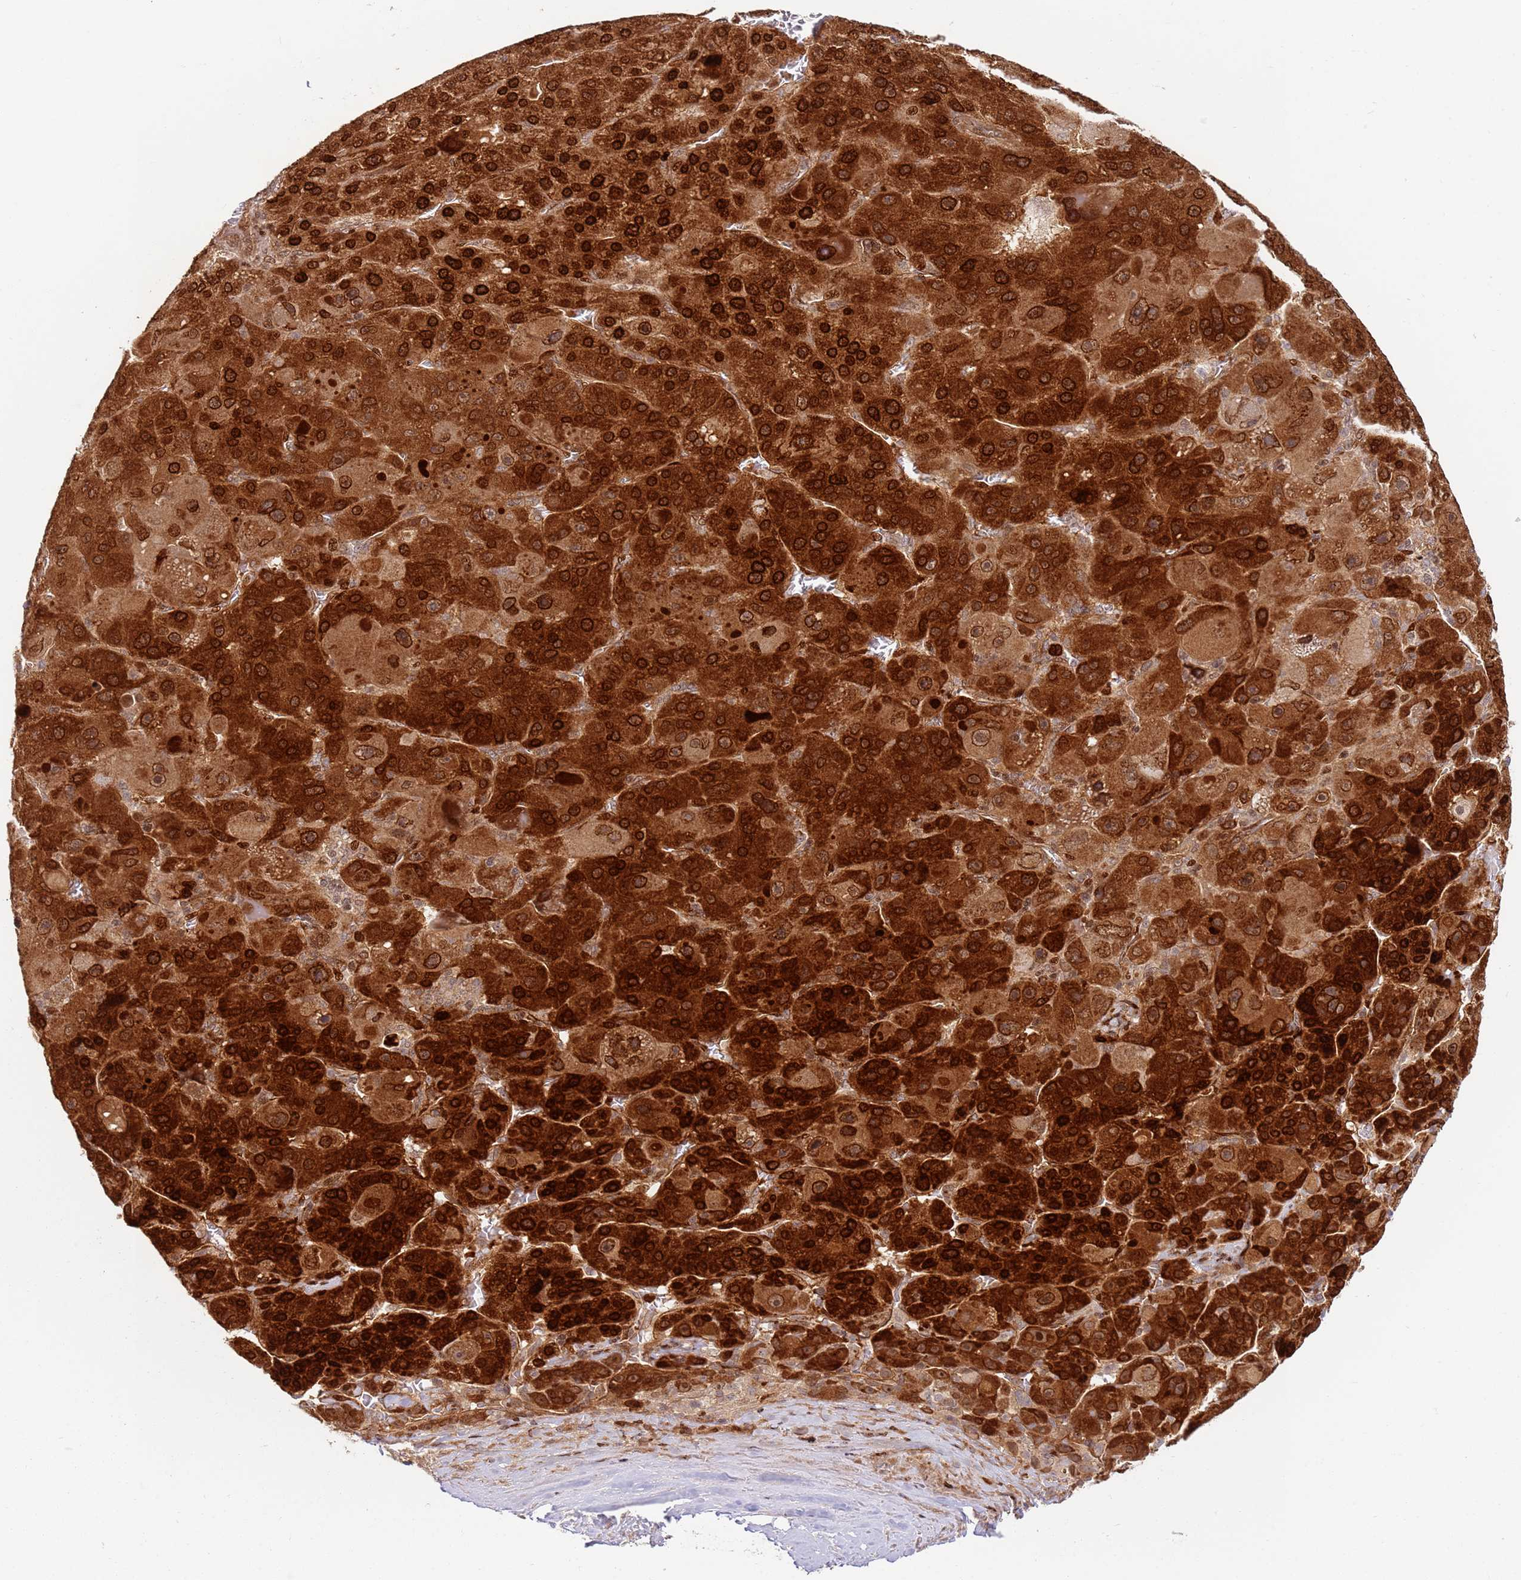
{"staining": {"intensity": "strong", "quantity": ">75%", "location": "cytoplasmic/membranous,nuclear"}, "tissue": "liver cancer", "cell_type": "Tumor cells", "image_type": "cancer", "snomed": [{"axis": "morphology", "description": "Carcinoma, Hepatocellular, NOS"}, {"axis": "topography", "description": "Liver"}], "caption": "Protein staining of liver cancer (hepatocellular carcinoma) tissue displays strong cytoplasmic/membranous and nuclear staining in about >75% of tumor cells.", "gene": "TMEM233", "patient": {"sex": "male", "age": 76}}